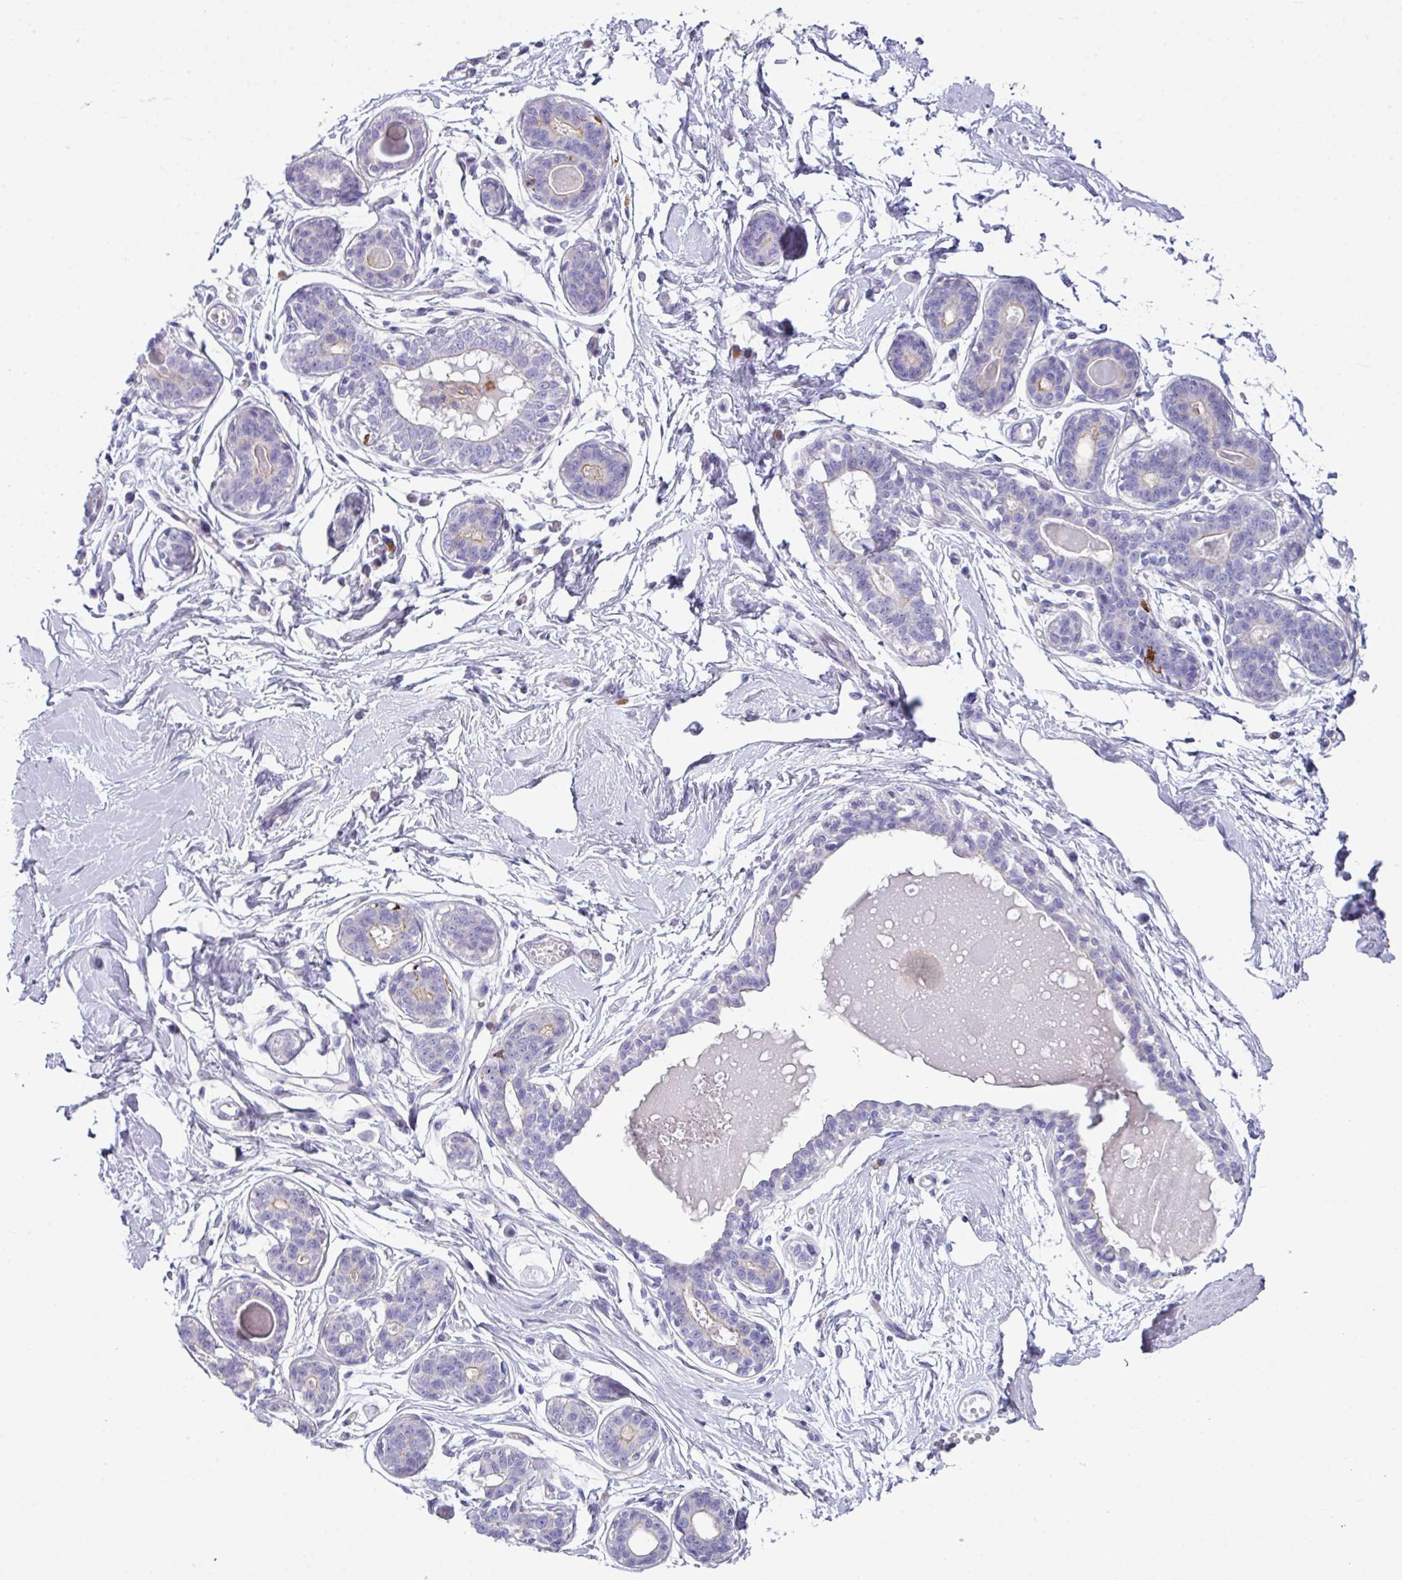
{"staining": {"intensity": "negative", "quantity": "none", "location": "none"}, "tissue": "breast", "cell_type": "Adipocytes", "image_type": "normal", "snomed": [{"axis": "morphology", "description": "Normal tissue, NOS"}, {"axis": "topography", "description": "Breast"}], "caption": "Immunohistochemistry (IHC) micrograph of unremarkable human breast stained for a protein (brown), which reveals no staining in adipocytes.", "gene": "ABCC5", "patient": {"sex": "female", "age": 45}}